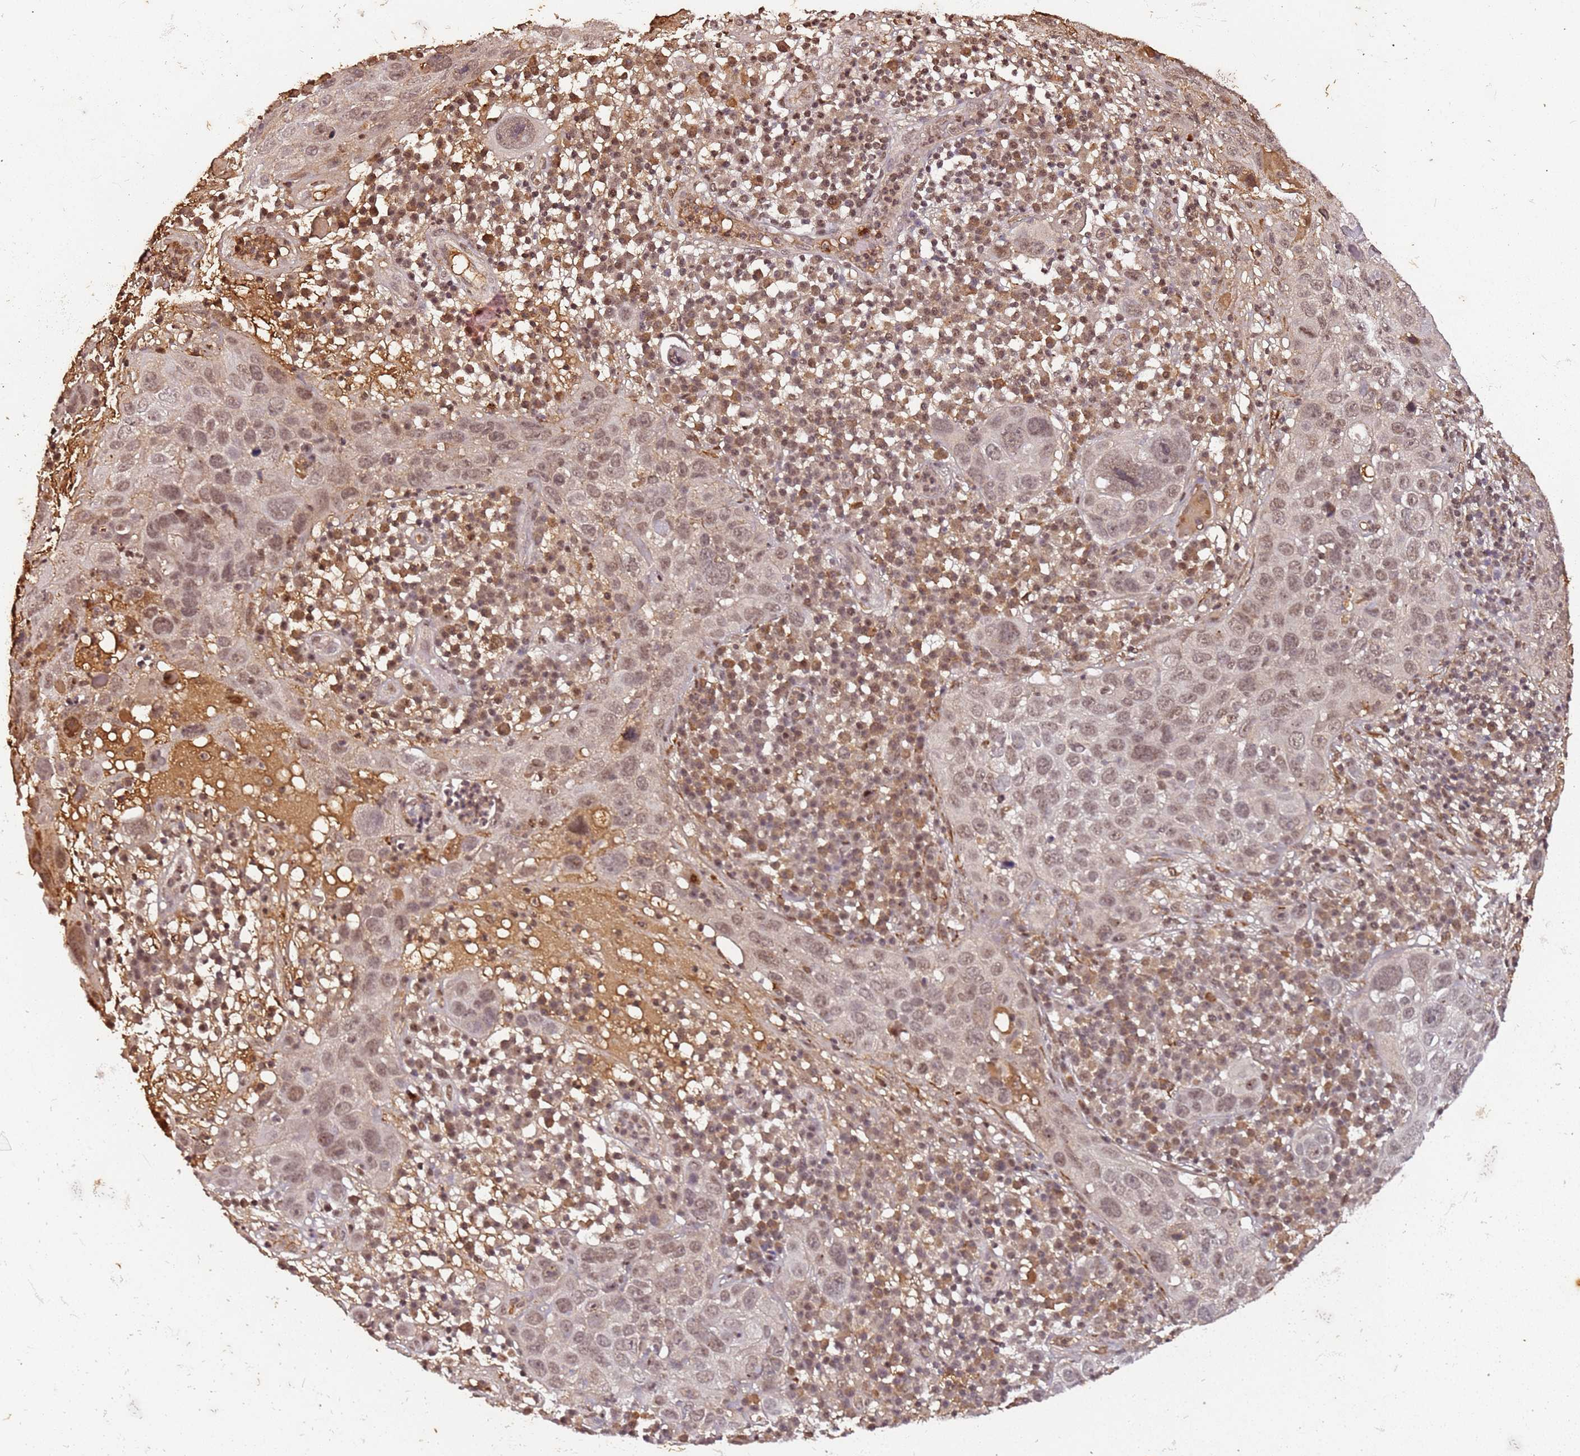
{"staining": {"intensity": "moderate", "quantity": ">75%", "location": "nuclear"}, "tissue": "skin cancer", "cell_type": "Tumor cells", "image_type": "cancer", "snomed": [{"axis": "morphology", "description": "Squamous cell carcinoma in situ, NOS"}, {"axis": "morphology", "description": "Squamous cell carcinoma, NOS"}, {"axis": "topography", "description": "Skin"}], "caption": "Brown immunohistochemical staining in skin squamous cell carcinoma exhibits moderate nuclear positivity in about >75% of tumor cells.", "gene": "COL1A2", "patient": {"sex": "male", "age": 93}}